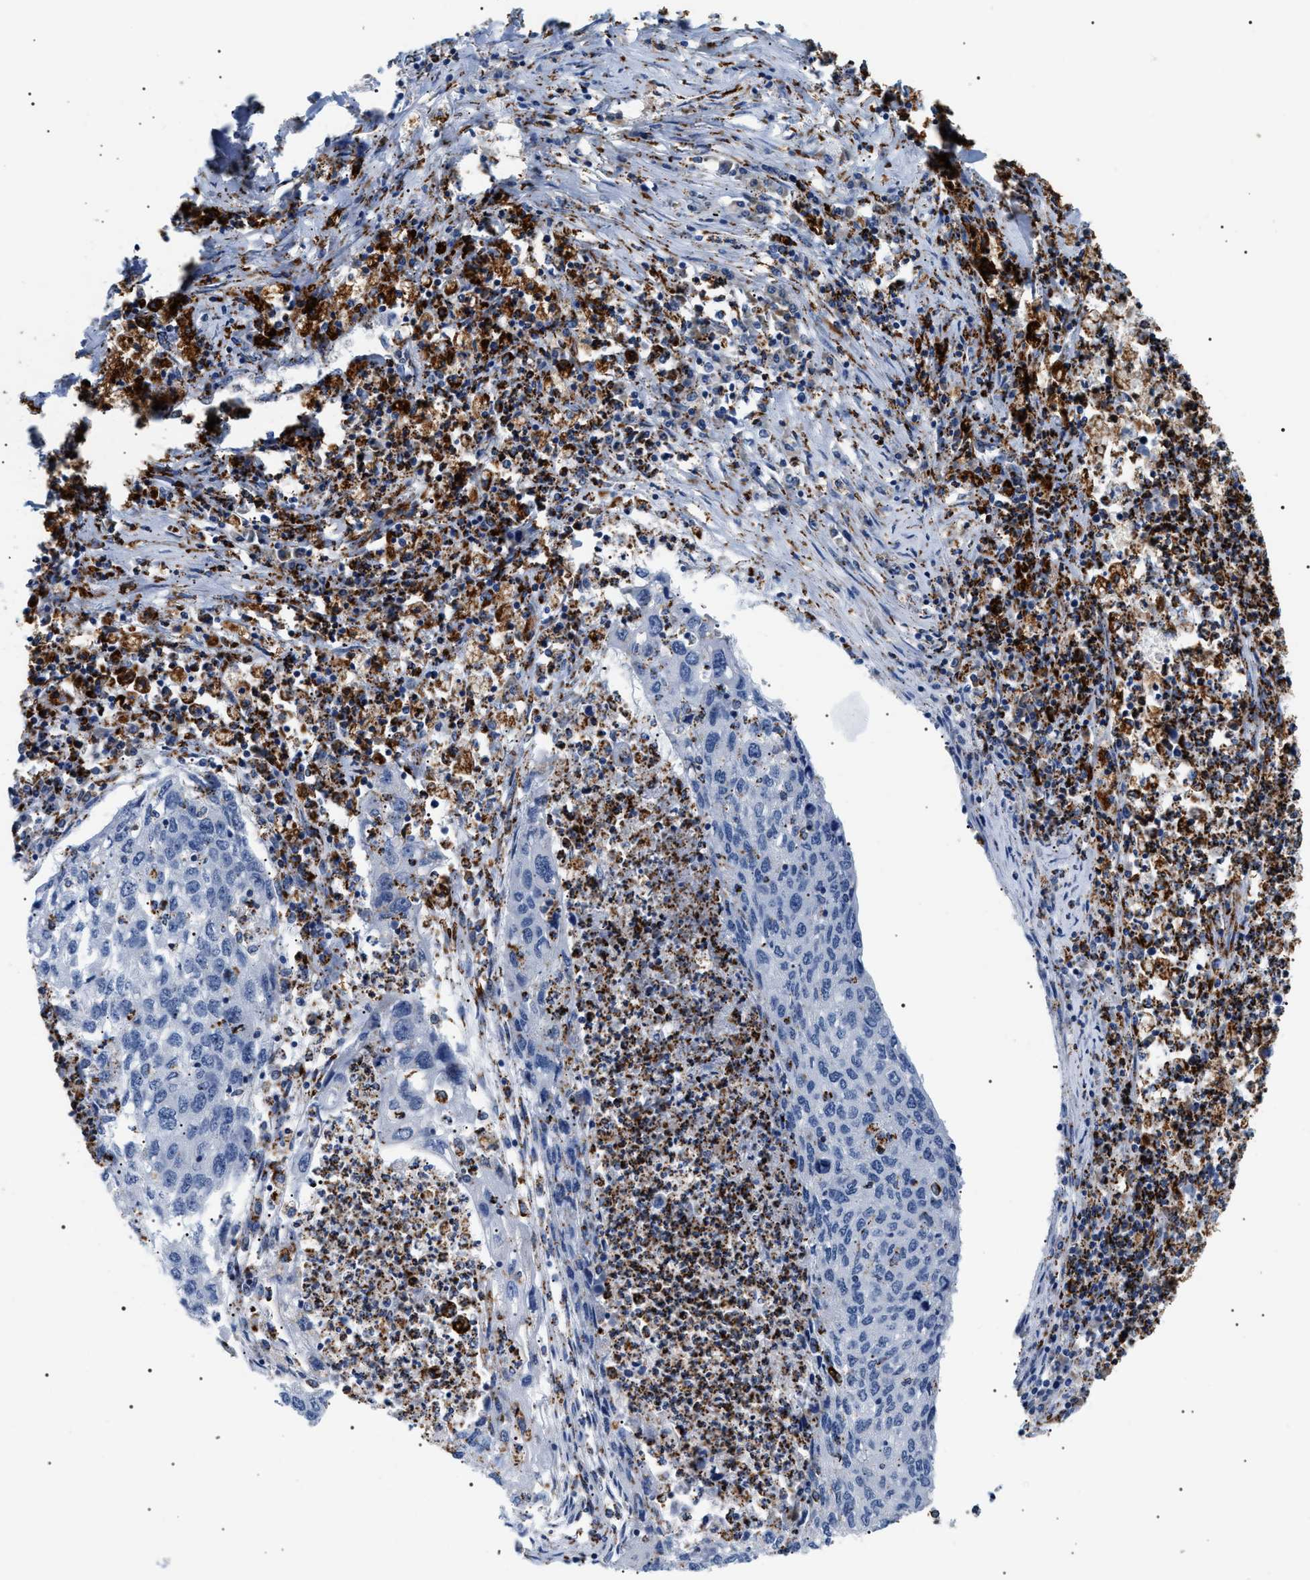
{"staining": {"intensity": "negative", "quantity": "none", "location": "none"}, "tissue": "lung cancer", "cell_type": "Tumor cells", "image_type": "cancer", "snomed": [{"axis": "morphology", "description": "Squamous cell carcinoma, NOS"}, {"axis": "topography", "description": "Lung"}], "caption": "Tumor cells show no significant positivity in lung cancer (squamous cell carcinoma).", "gene": "HSD17B11", "patient": {"sex": "female", "age": 63}}